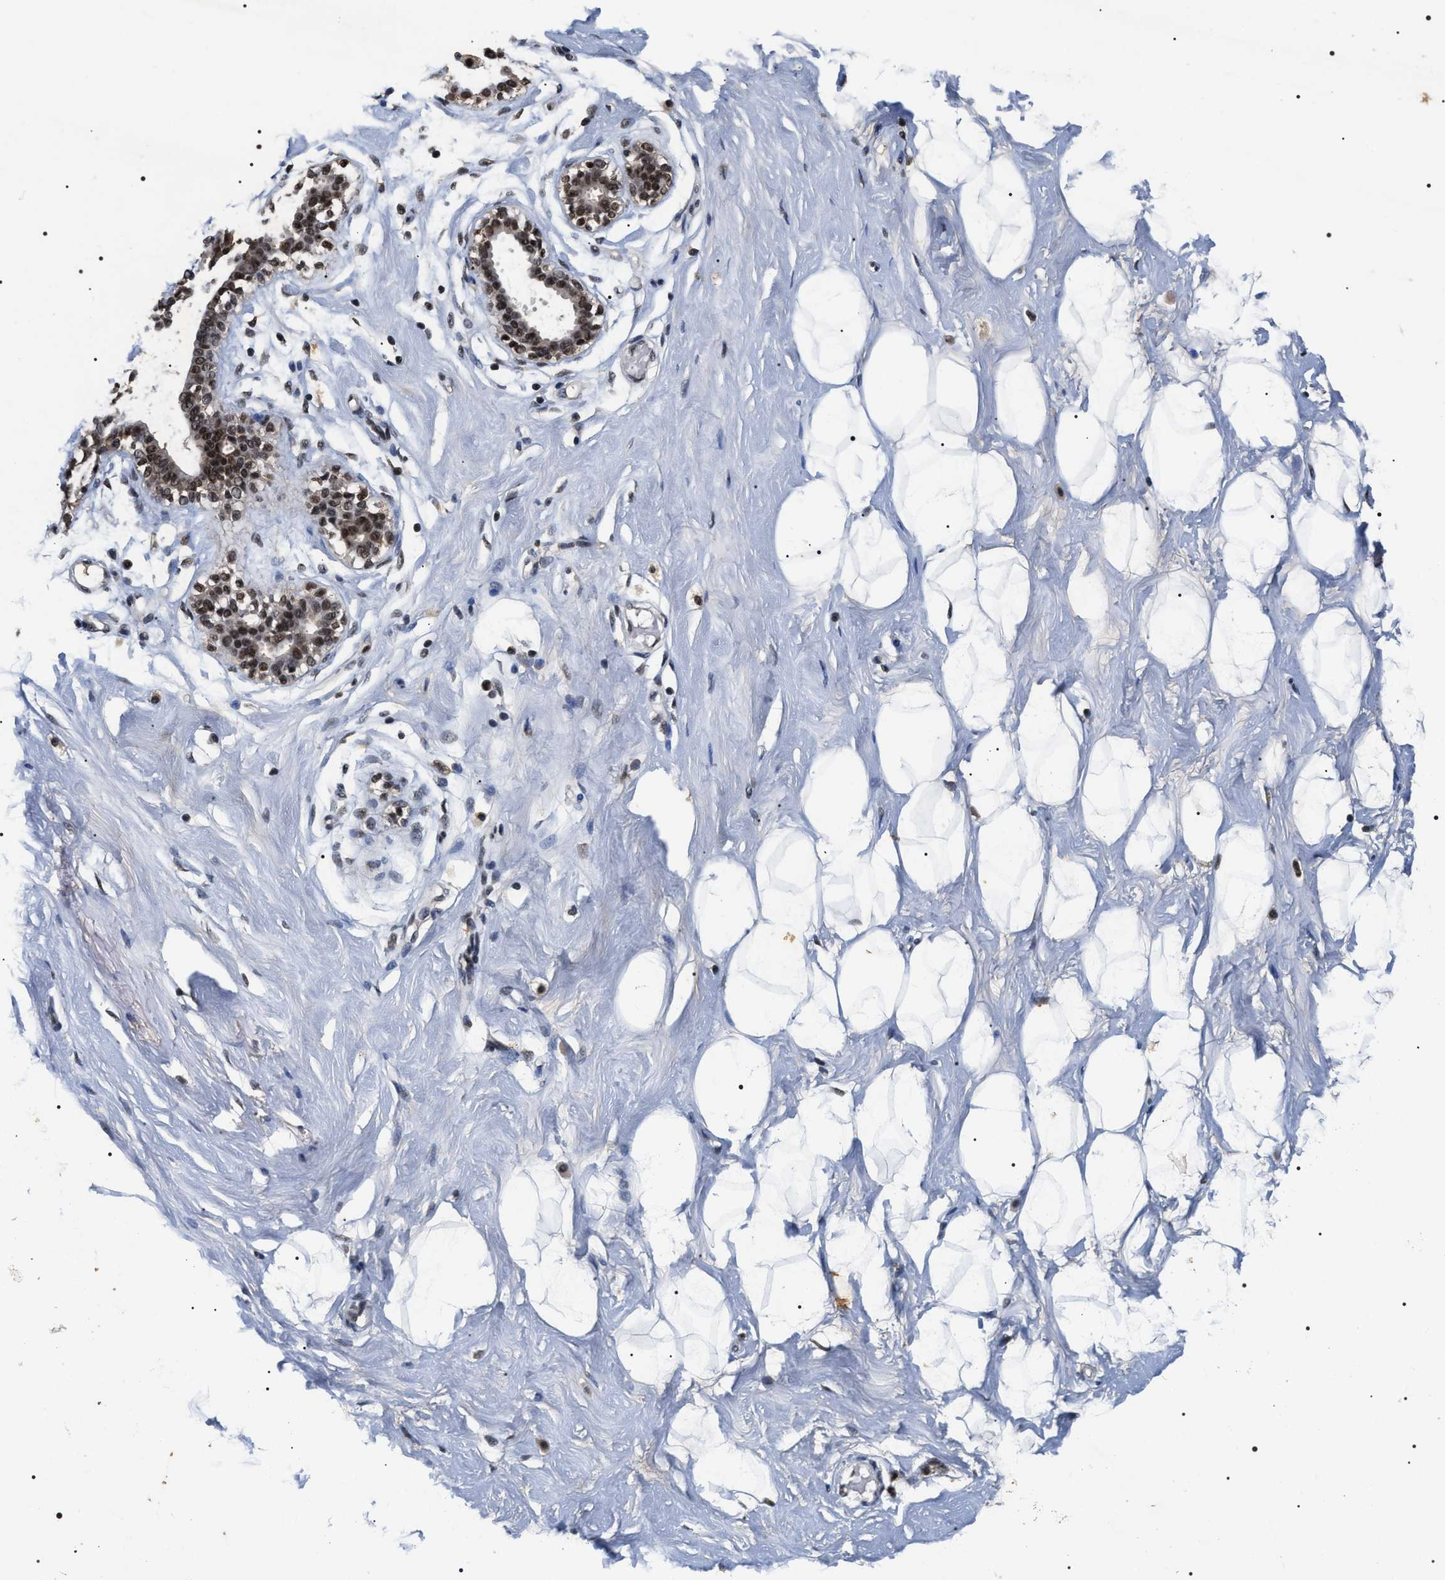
{"staining": {"intensity": "negative", "quantity": "none", "location": "none"}, "tissue": "breast", "cell_type": "Adipocytes", "image_type": "normal", "snomed": [{"axis": "morphology", "description": "Normal tissue, NOS"}, {"axis": "topography", "description": "Breast"}], "caption": "Immunohistochemistry image of benign human breast stained for a protein (brown), which exhibits no positivity in adipocytes. Nuclei are stained in blue.", "gene": "RRP1B", "patient": {"sex": "female", "age": 23}}